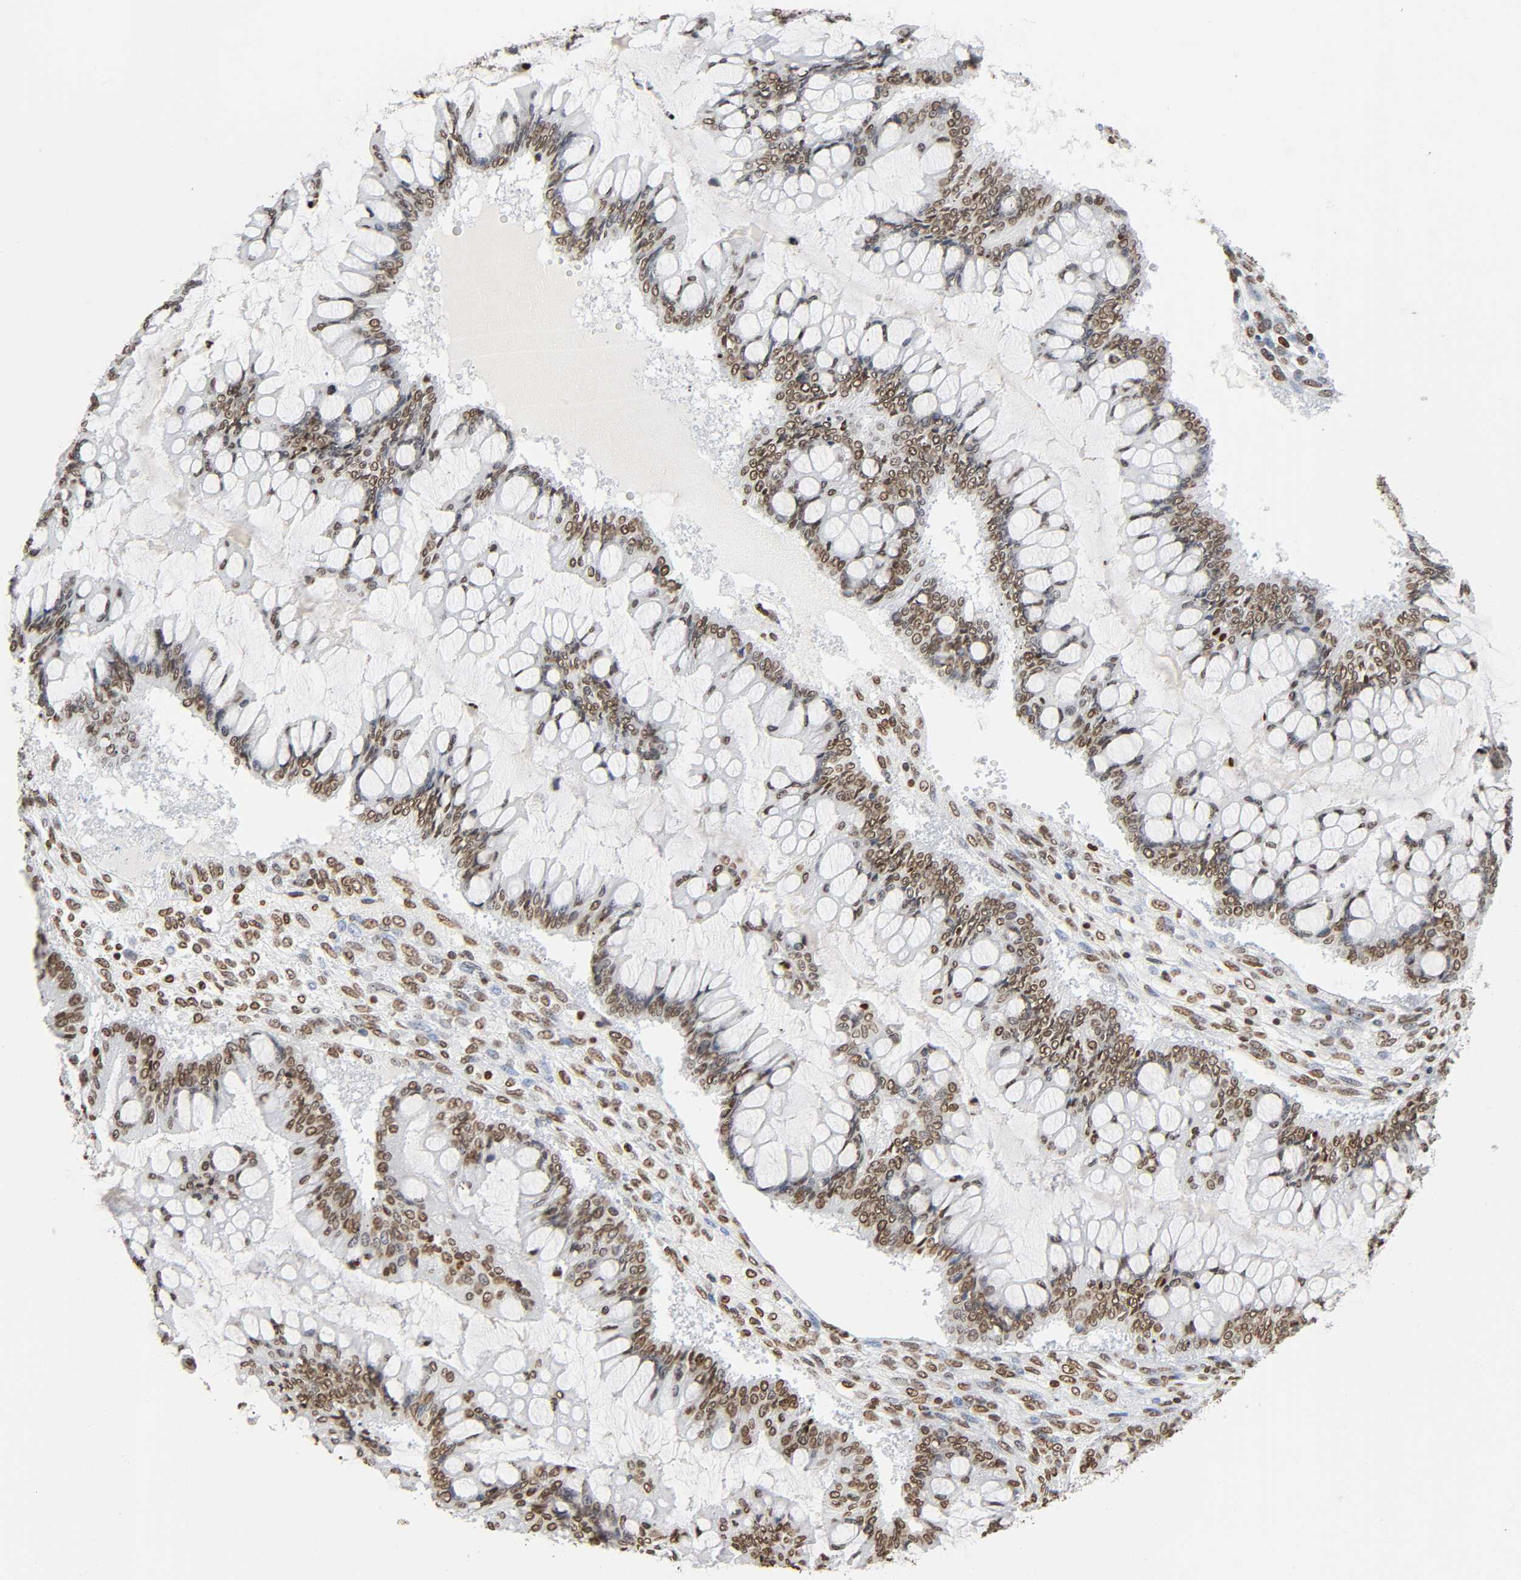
{"staining": {"intensity": "moderate", "quantity": ">75%", "location": "nuclear"}, "tissue": "ovarian cancer", "cell_type": "Tumor cells", "image_type": "cancer", "snomed": [{"axis": "morphology", "description": "Cystadenocarcinoma, mucinous, NOS"}, {"axis": "topography", "description": "Ovary"}], "caption": "Protein staining exhibits moderate nuclear expression in approximately >75% of tumor cells in mucinous cystadenocarcinoma (ovarian).", "gene": "HOXA6", "patient": {"sex": "female", "age": 73}}